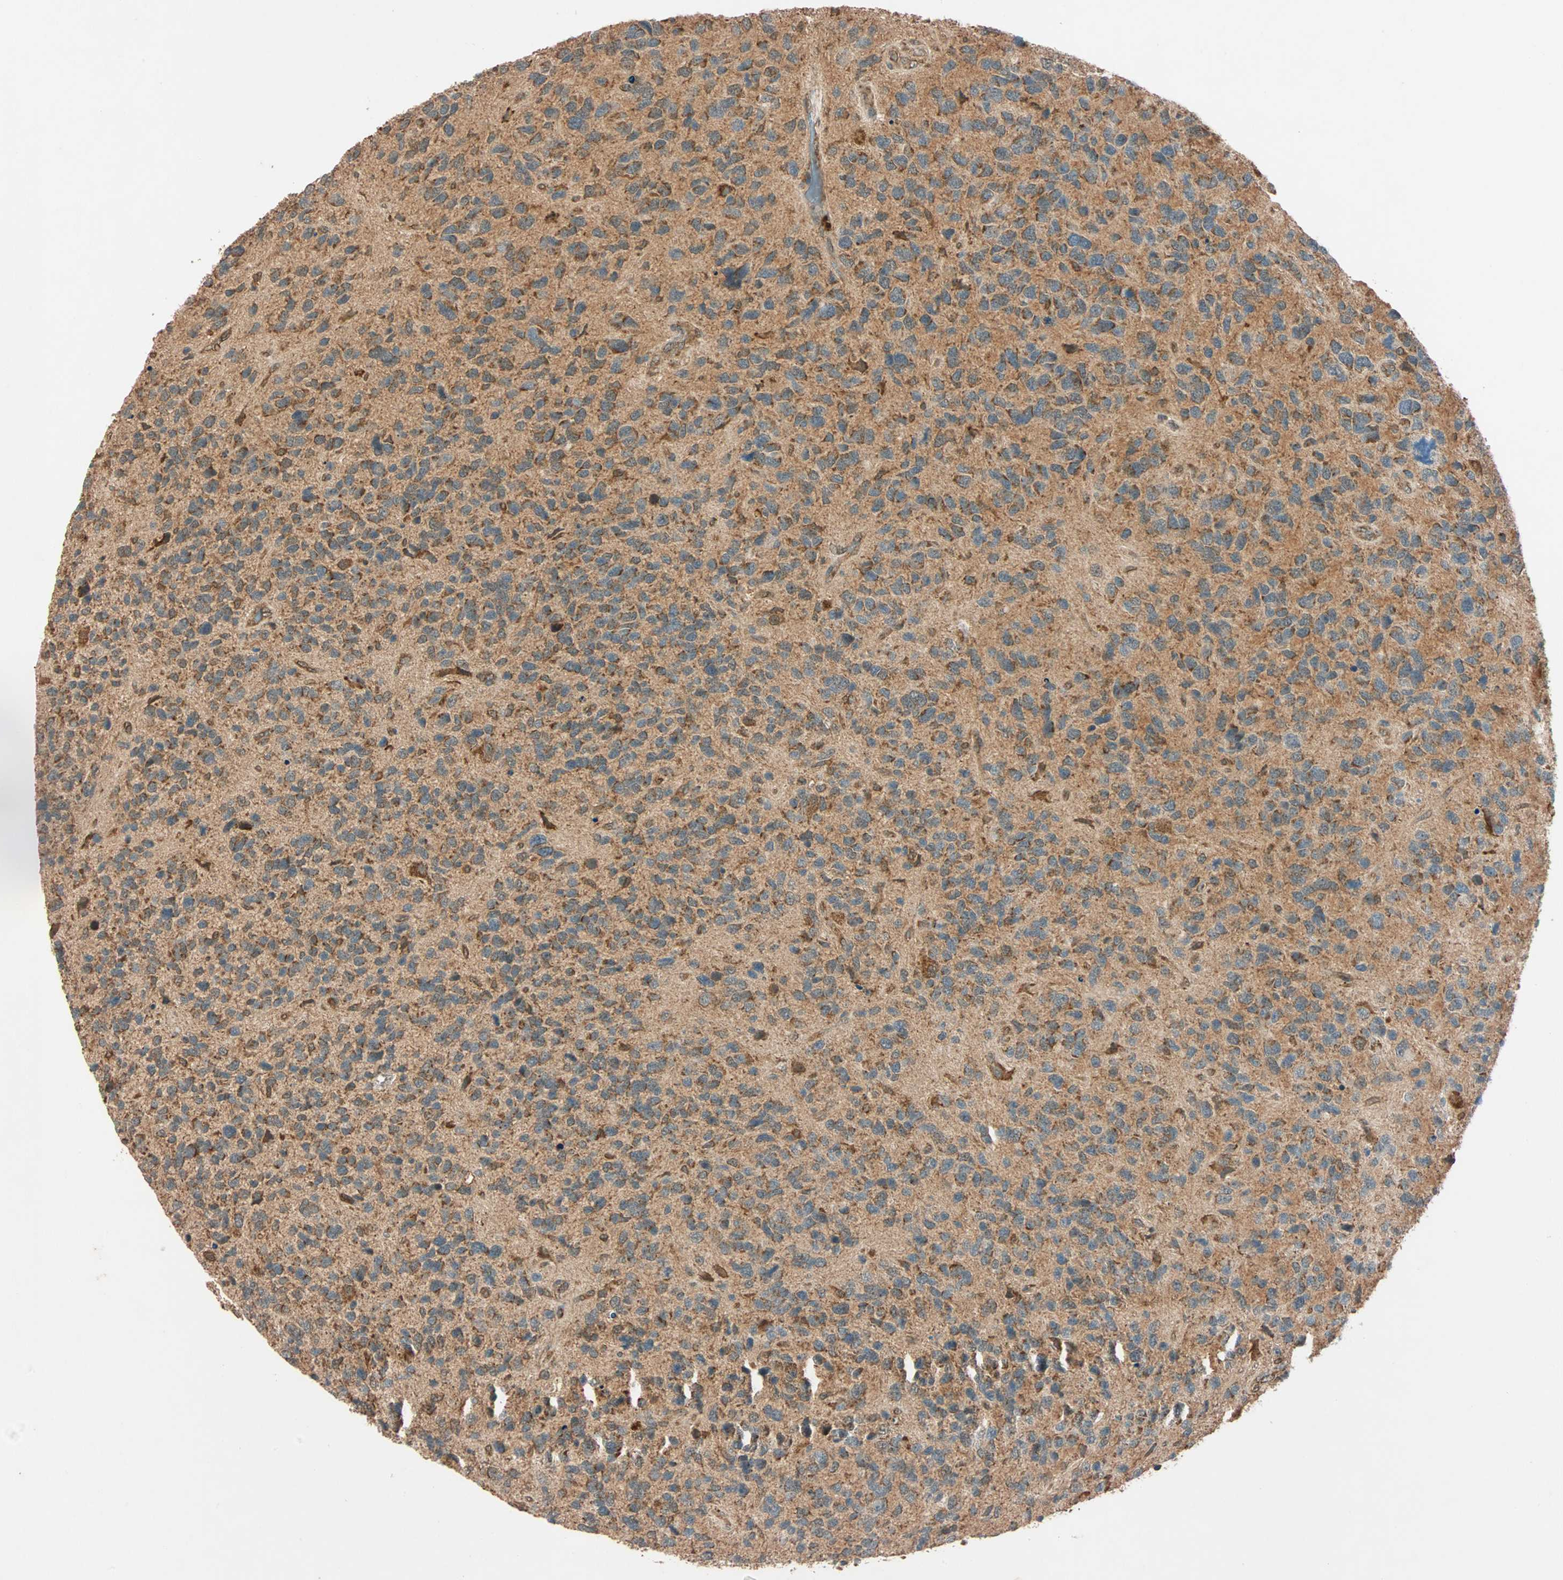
{"staining": {"intensity": "strong", "quantity": ">75%", "location": "cytoplasmic/membranous"}, "tissue": "glioma", "cell_type": "Tumor cells", "image_type": "cancer", "snomed": [{"axis": "morphology", "description": "Glioma, malignant, High grade"}, {"axis": "topography", "description": "Brain"}], "caption": "This image exhibits glioma stained with immunohistochemistry to label a protein in brown. The cytoplasmic/membranous of tumor cells show strong positivity for the protein. Nuclei are counter-stained blue.", "gene": "MAPK1", "patient": {"sex": "female", "age": 58}}